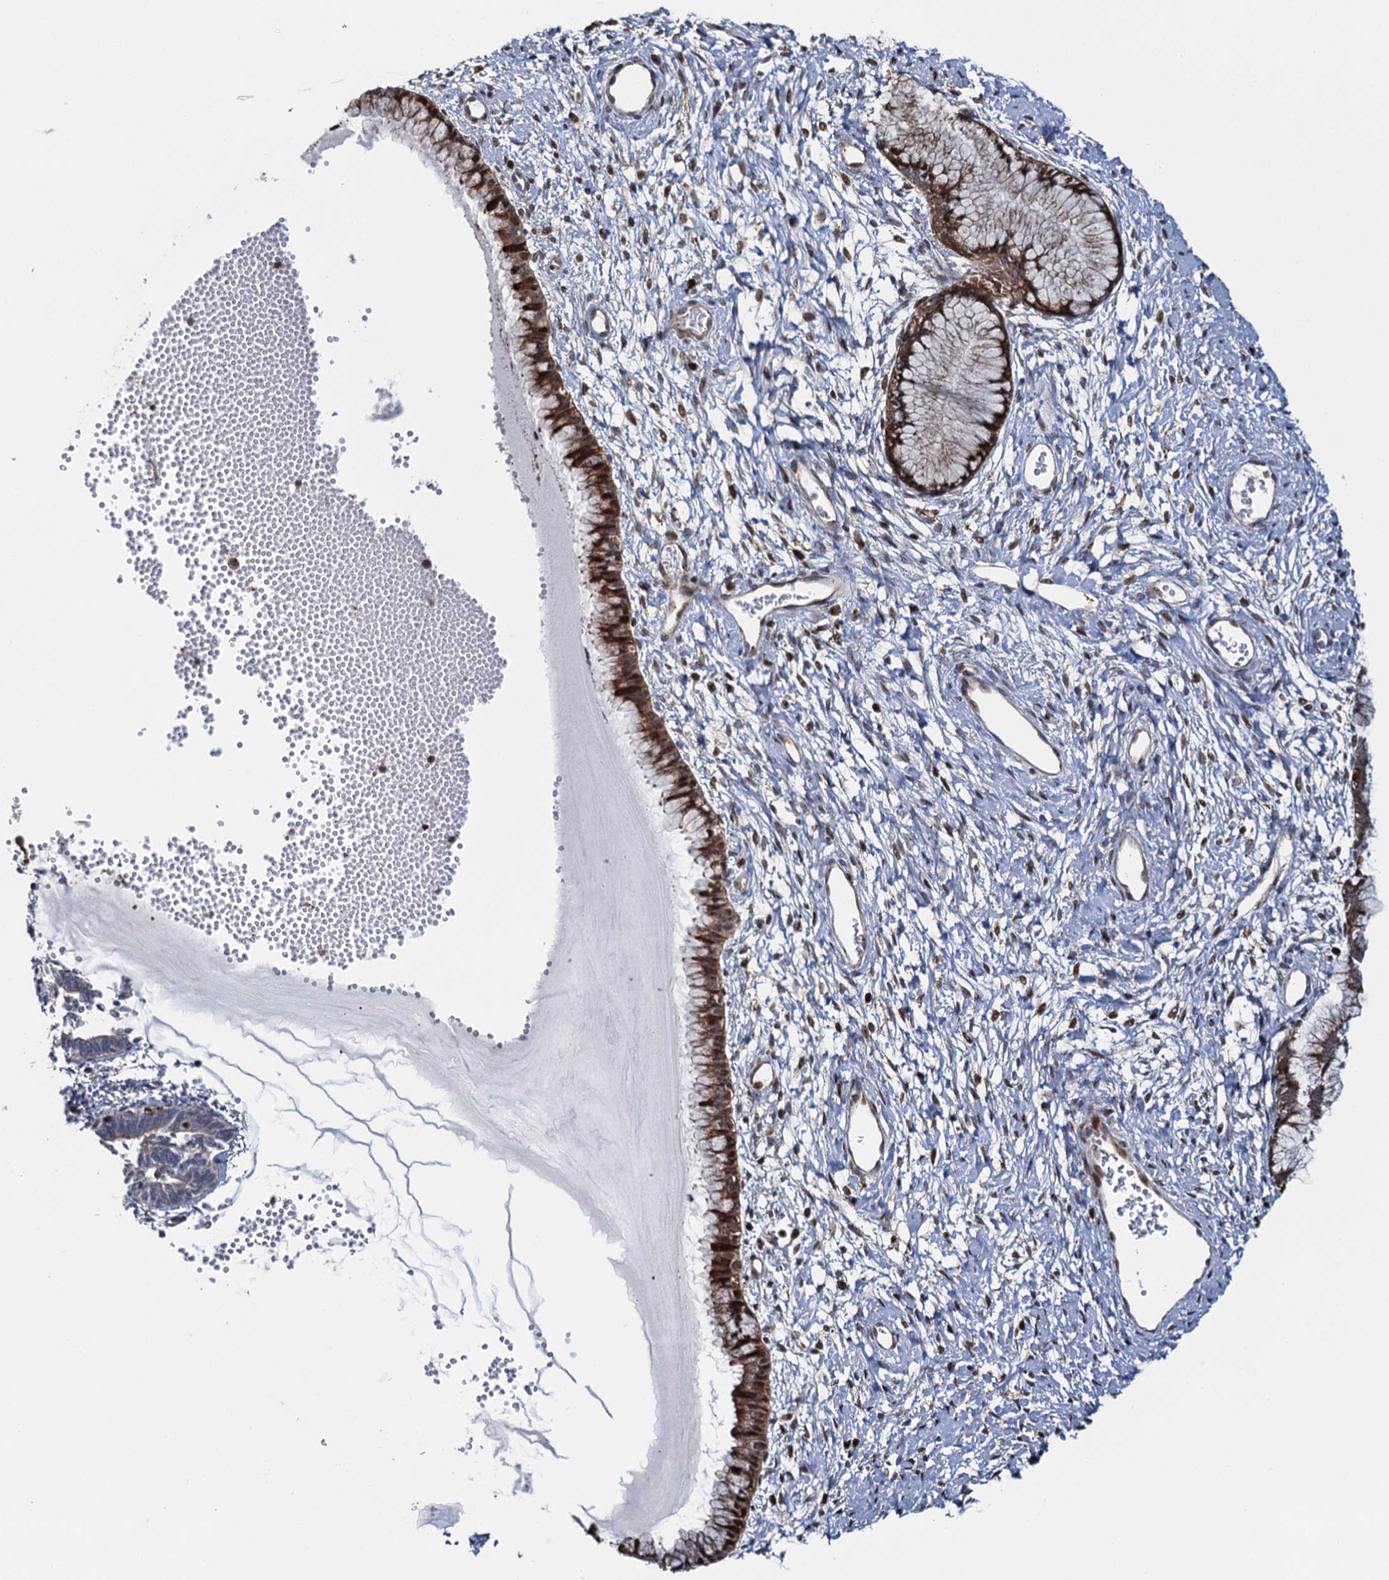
{"staining": {"intensity": "moderate", "quantity": "25%-75%", "location": "cytoplasmic/membranous,nuclear"}, "tissue": "cervix", "cell_type": "Glandular cells", "image_type": "normal", "snomed": [{"axis": "morphology", "description": "Normal tissue, NOS"}, {"axis": "topography", "description": "Cervix"}], "caption": "Immunohistochemistry image of normal cervix stained for a protein (brown), which demonstrates medium levels of moderate cytoplasmic/membranous,nuclear positivity in approximately 25%-75% of glandular cells.", "gene": "CCDC102A", "patient": {"sex": "female", "age": 42}}